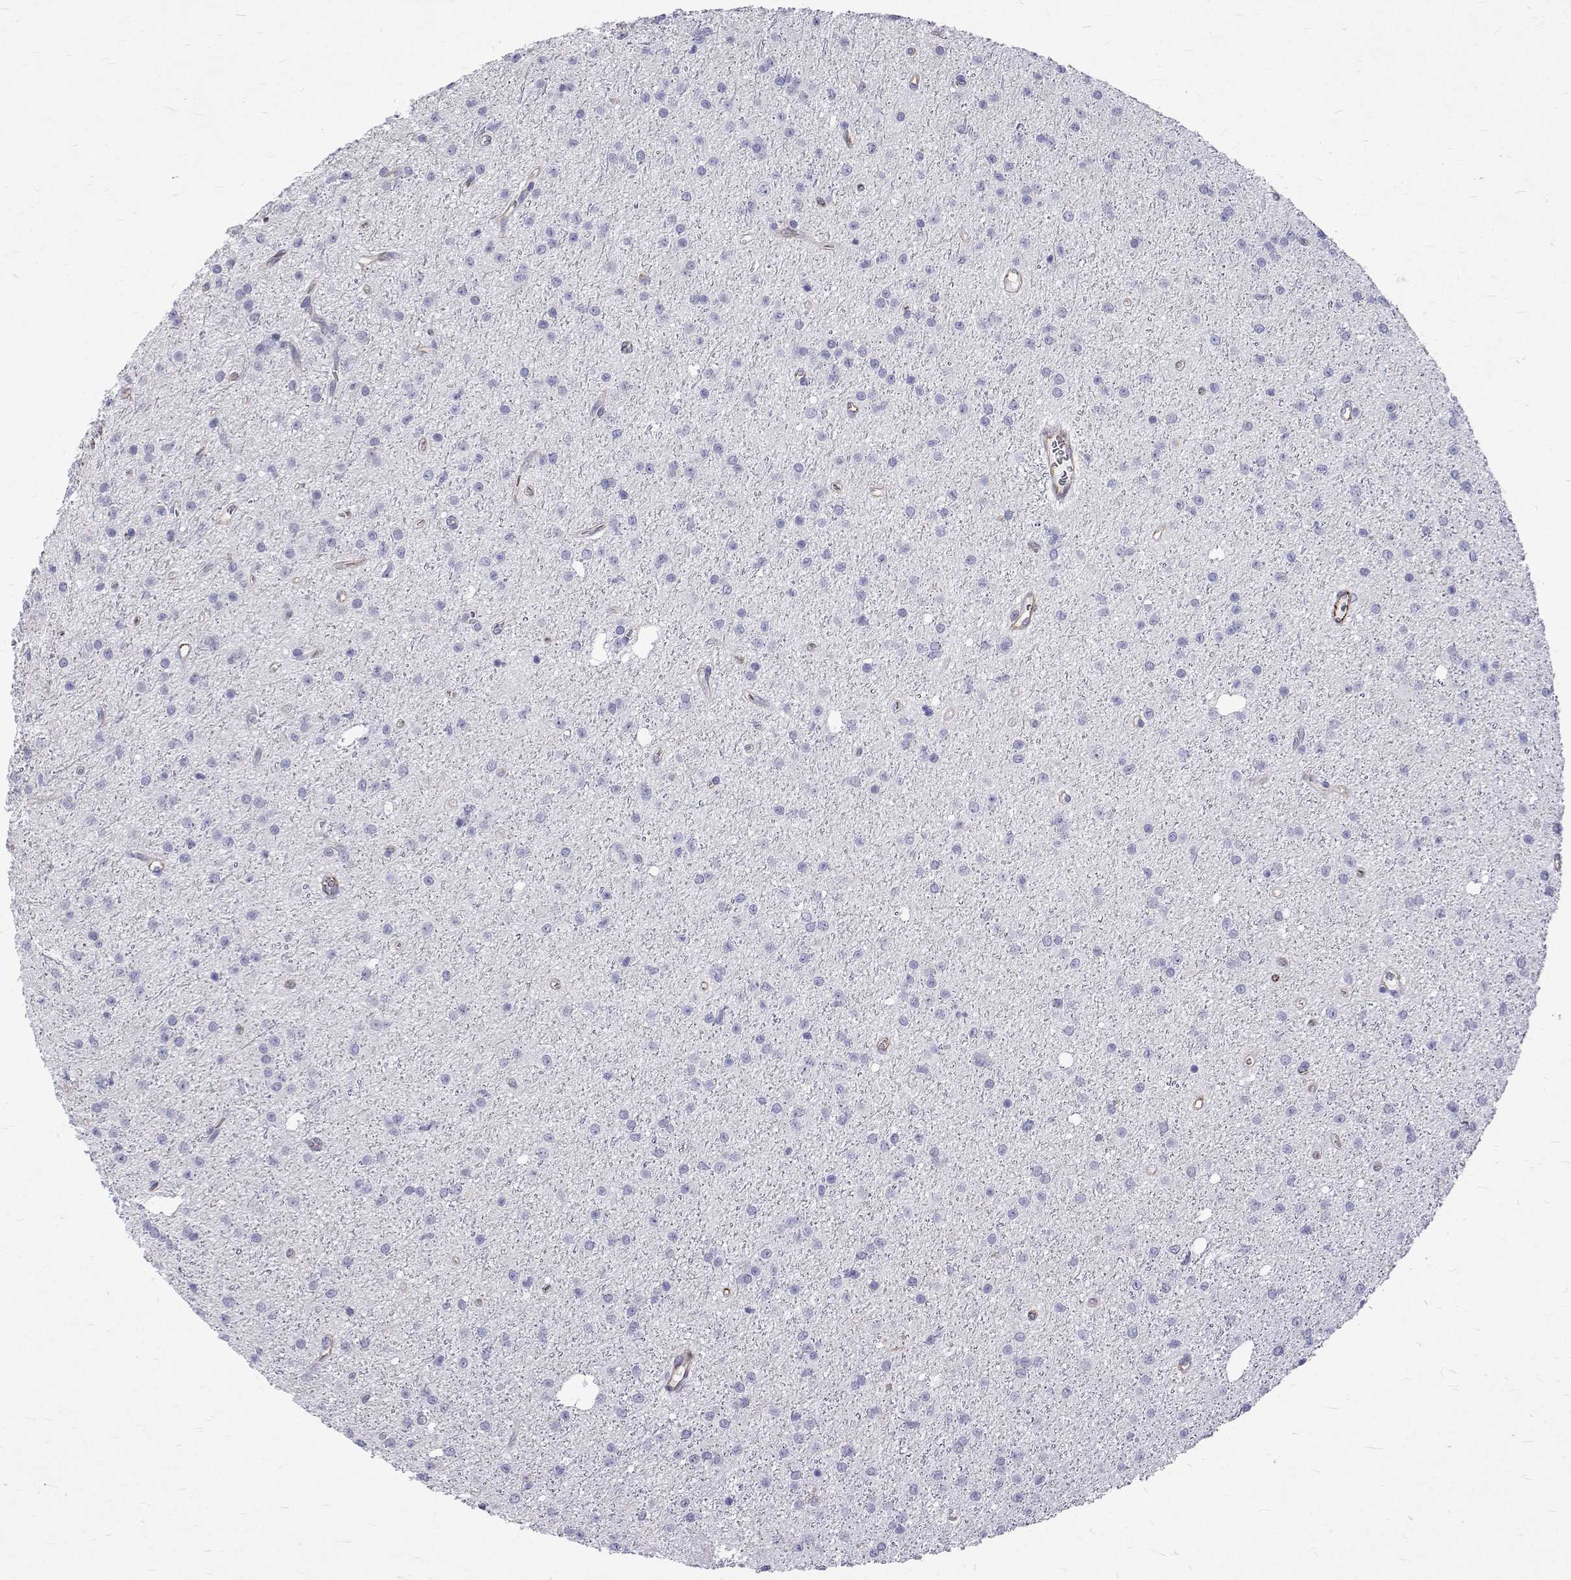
{"staining": {"intensity": "negative", "quantity": "none", "location": "none"}, "tissue": "glioma", "cell_type": "Tumor cells", "image_type": "cancer", "snomed": [{"axis": "morphology", "description": "Glioma, malignant, Low grade"}, {"axis": "topography", "description": "Brain"}], "caption": "The photomicrograph reveals no significant expression in tumor cells of glioma.", "gene": "OPRPN", "patient": {"sex": "male", "age": 27}}